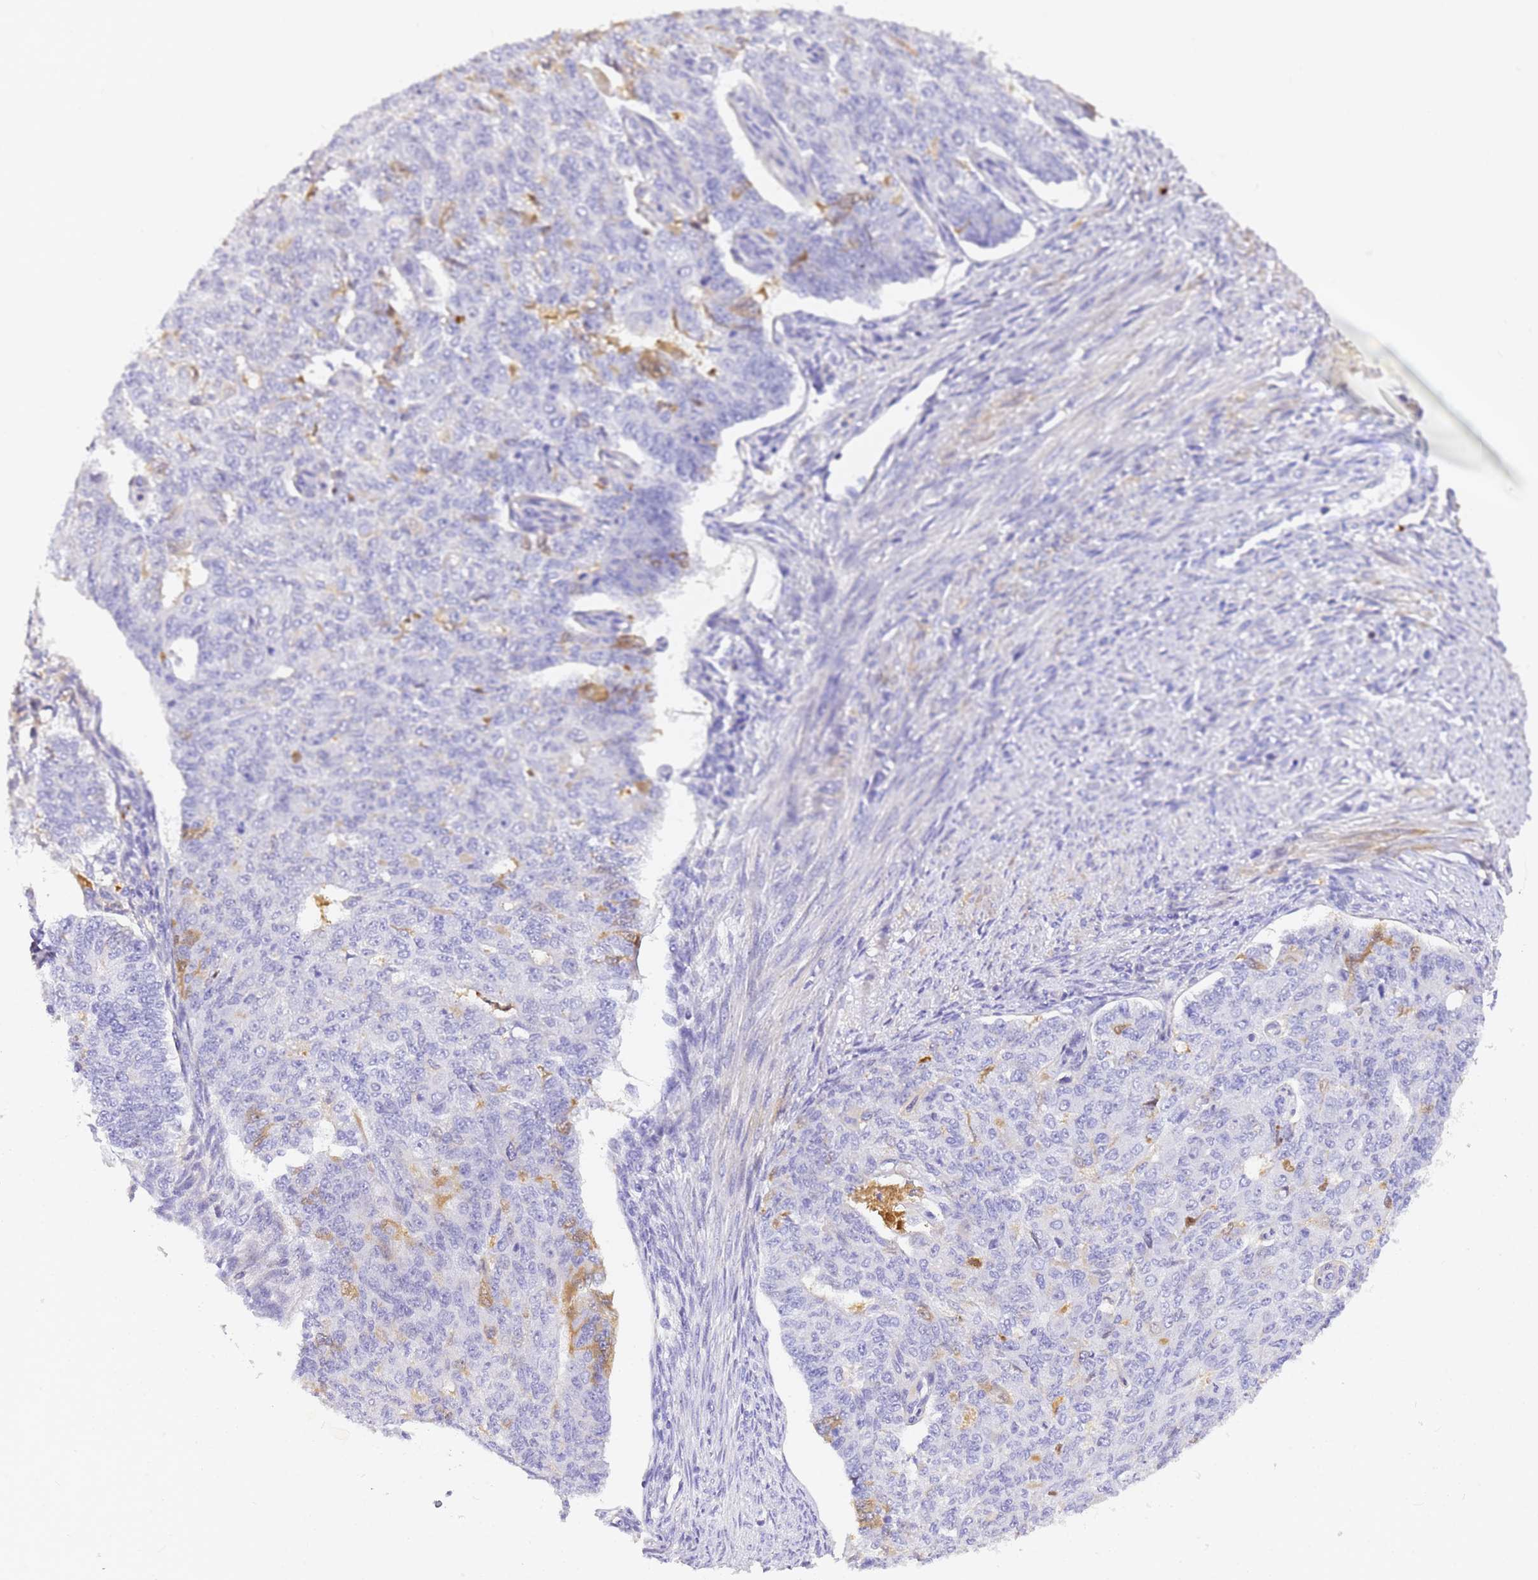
{"staining": {"intensity": "weak", "quantity": "<25%", "location": "cytoplasmic/membranous"}, "tissue": "endometrial cancer", "cell_type": "Tumor cells", "image_type": "cancer", "snomed": [{"axis": "morphology", "description": "Adenocarcinoma, NOS"}, {"axis": "topography", "description": "Endometrium"}], "caption": "An image of endometrial cancer stained for a protein demonstrates no brown staining in tumor cells.", "gene": "CFHR2", "patient": {"sex": "female", "age": 32}}